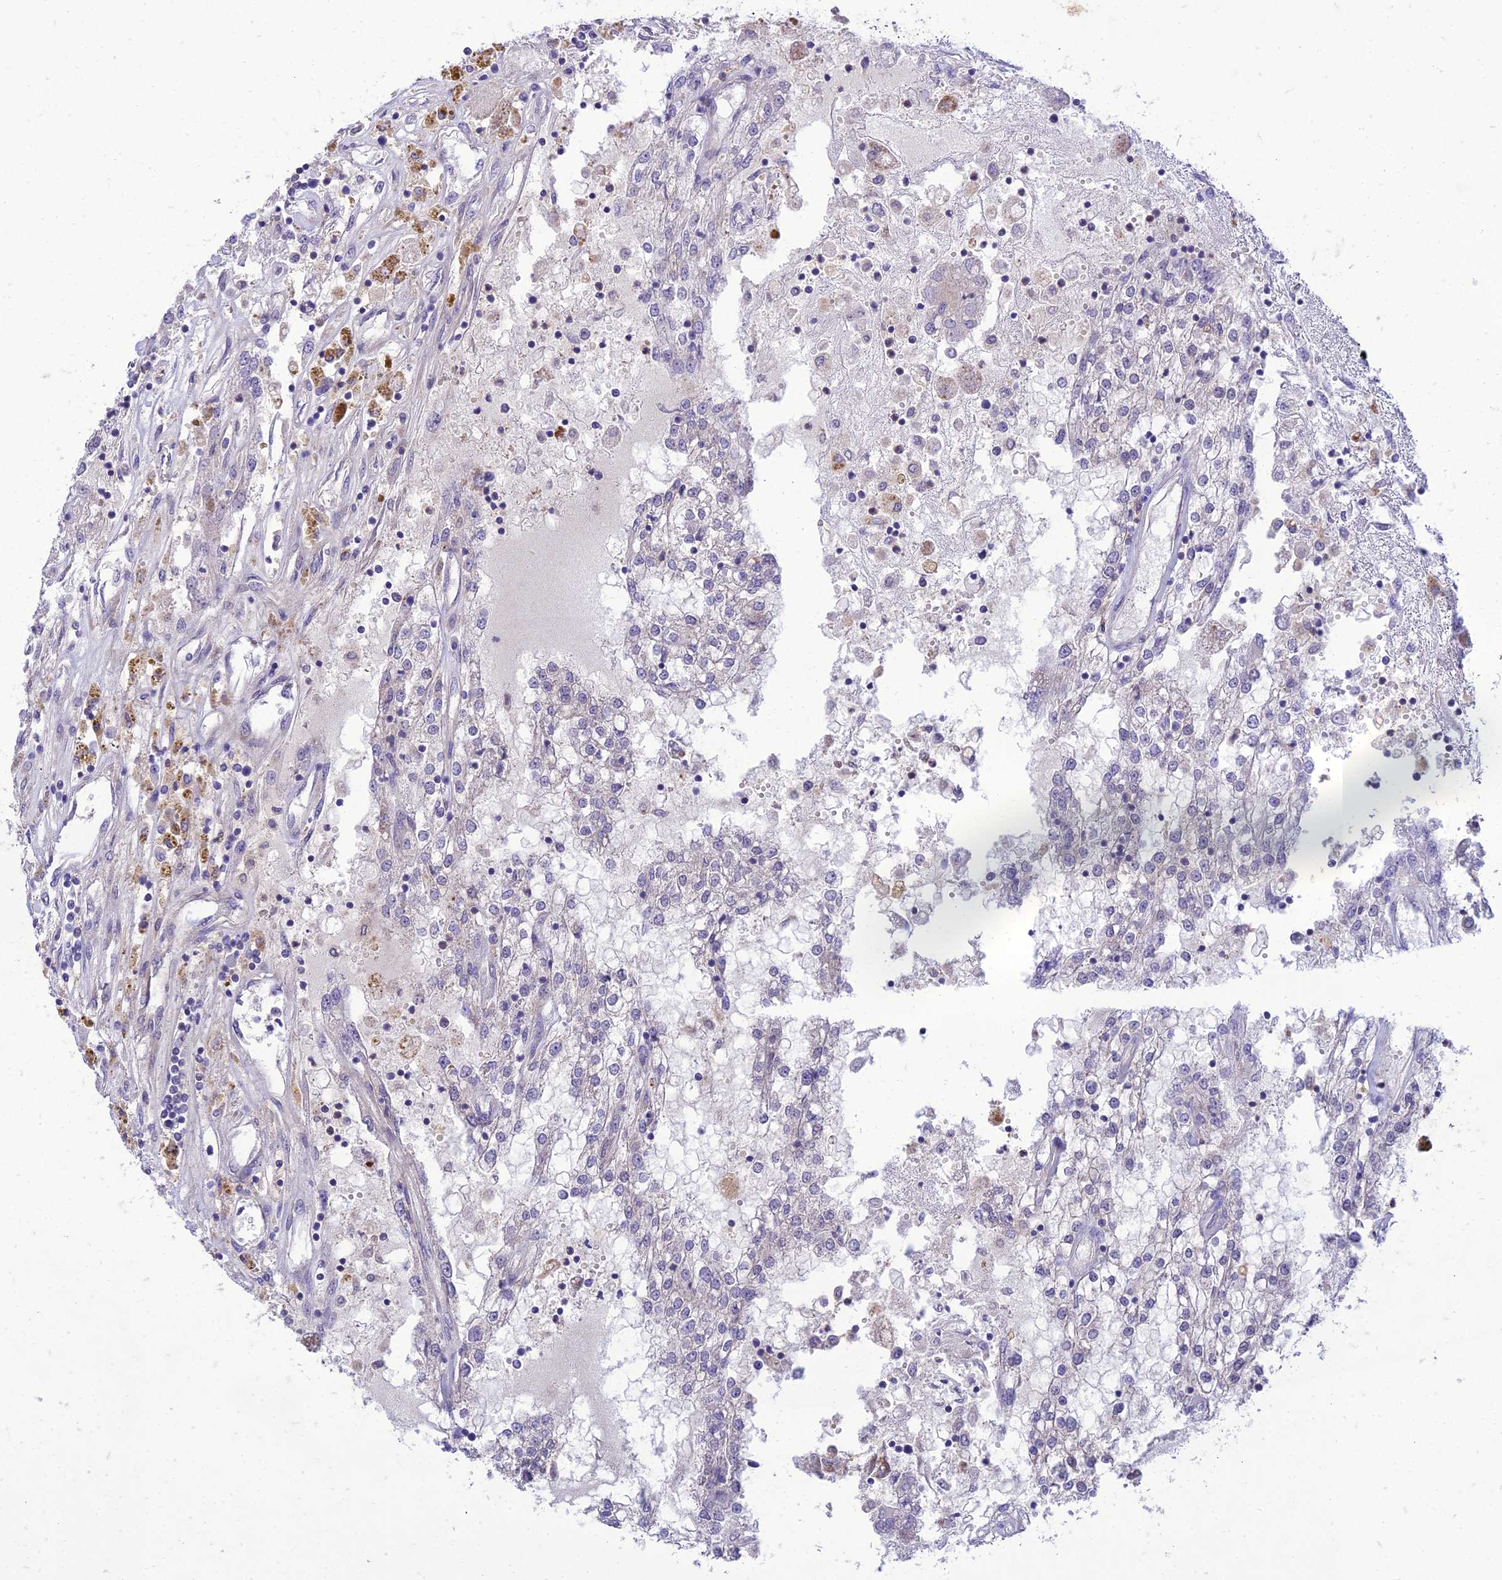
{"staining": {"intensity": "negative", "quantity": "none", "location": "none"}, "tissue": "renal cancer", "cell_type": "Tumor cells", "image_type": "cancer", "snomed": [{"axis": "morphology", "description": "Adenocarcinoma, NOS"}, {"axis": "topography", "description": "Kidney"}], "caption": "Immunohistochemical staining of renal adenocarcinoma exhibits no significant expression in tumor cells.", "gene": "IRAK3", "patient": {"sex": "female", "age": 52}}